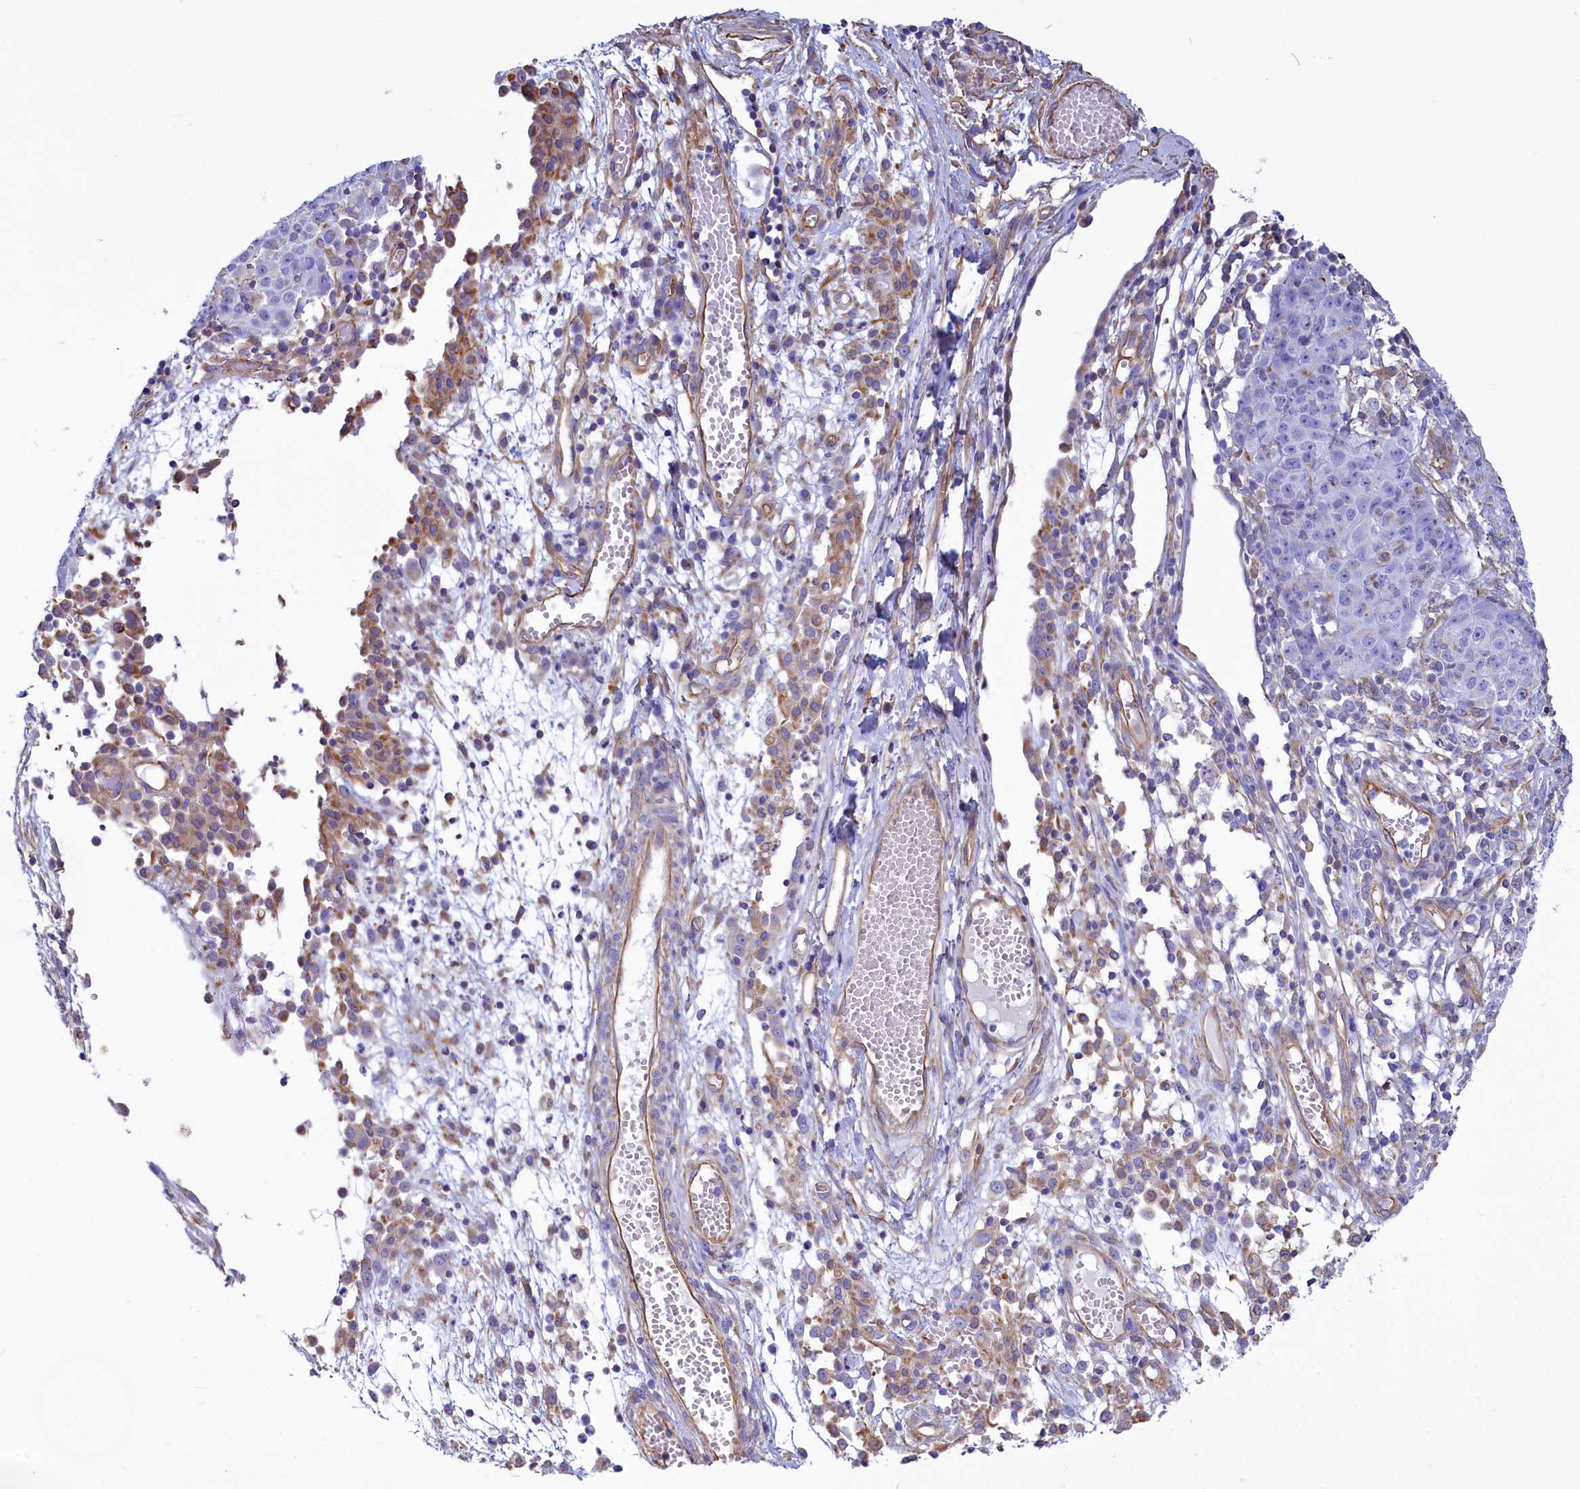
{"staining": {"intensity": "negative", "quantity": "none", "location": "none"}, "tissue": "ovarian cancer", "cell_type": "Tumor cells", "image_type": "cancer", "snomed": [{"axis": "morphology", "description": "Carcinoma, endometroid"}, {"axis": "topography", "description": "Ovary"}], "caption": "Histopathology image shows no significant protein staining in tumor cells of ovarian cancer.", "gene": "CD99", "patient": {"sex": "female", "age": 42}}